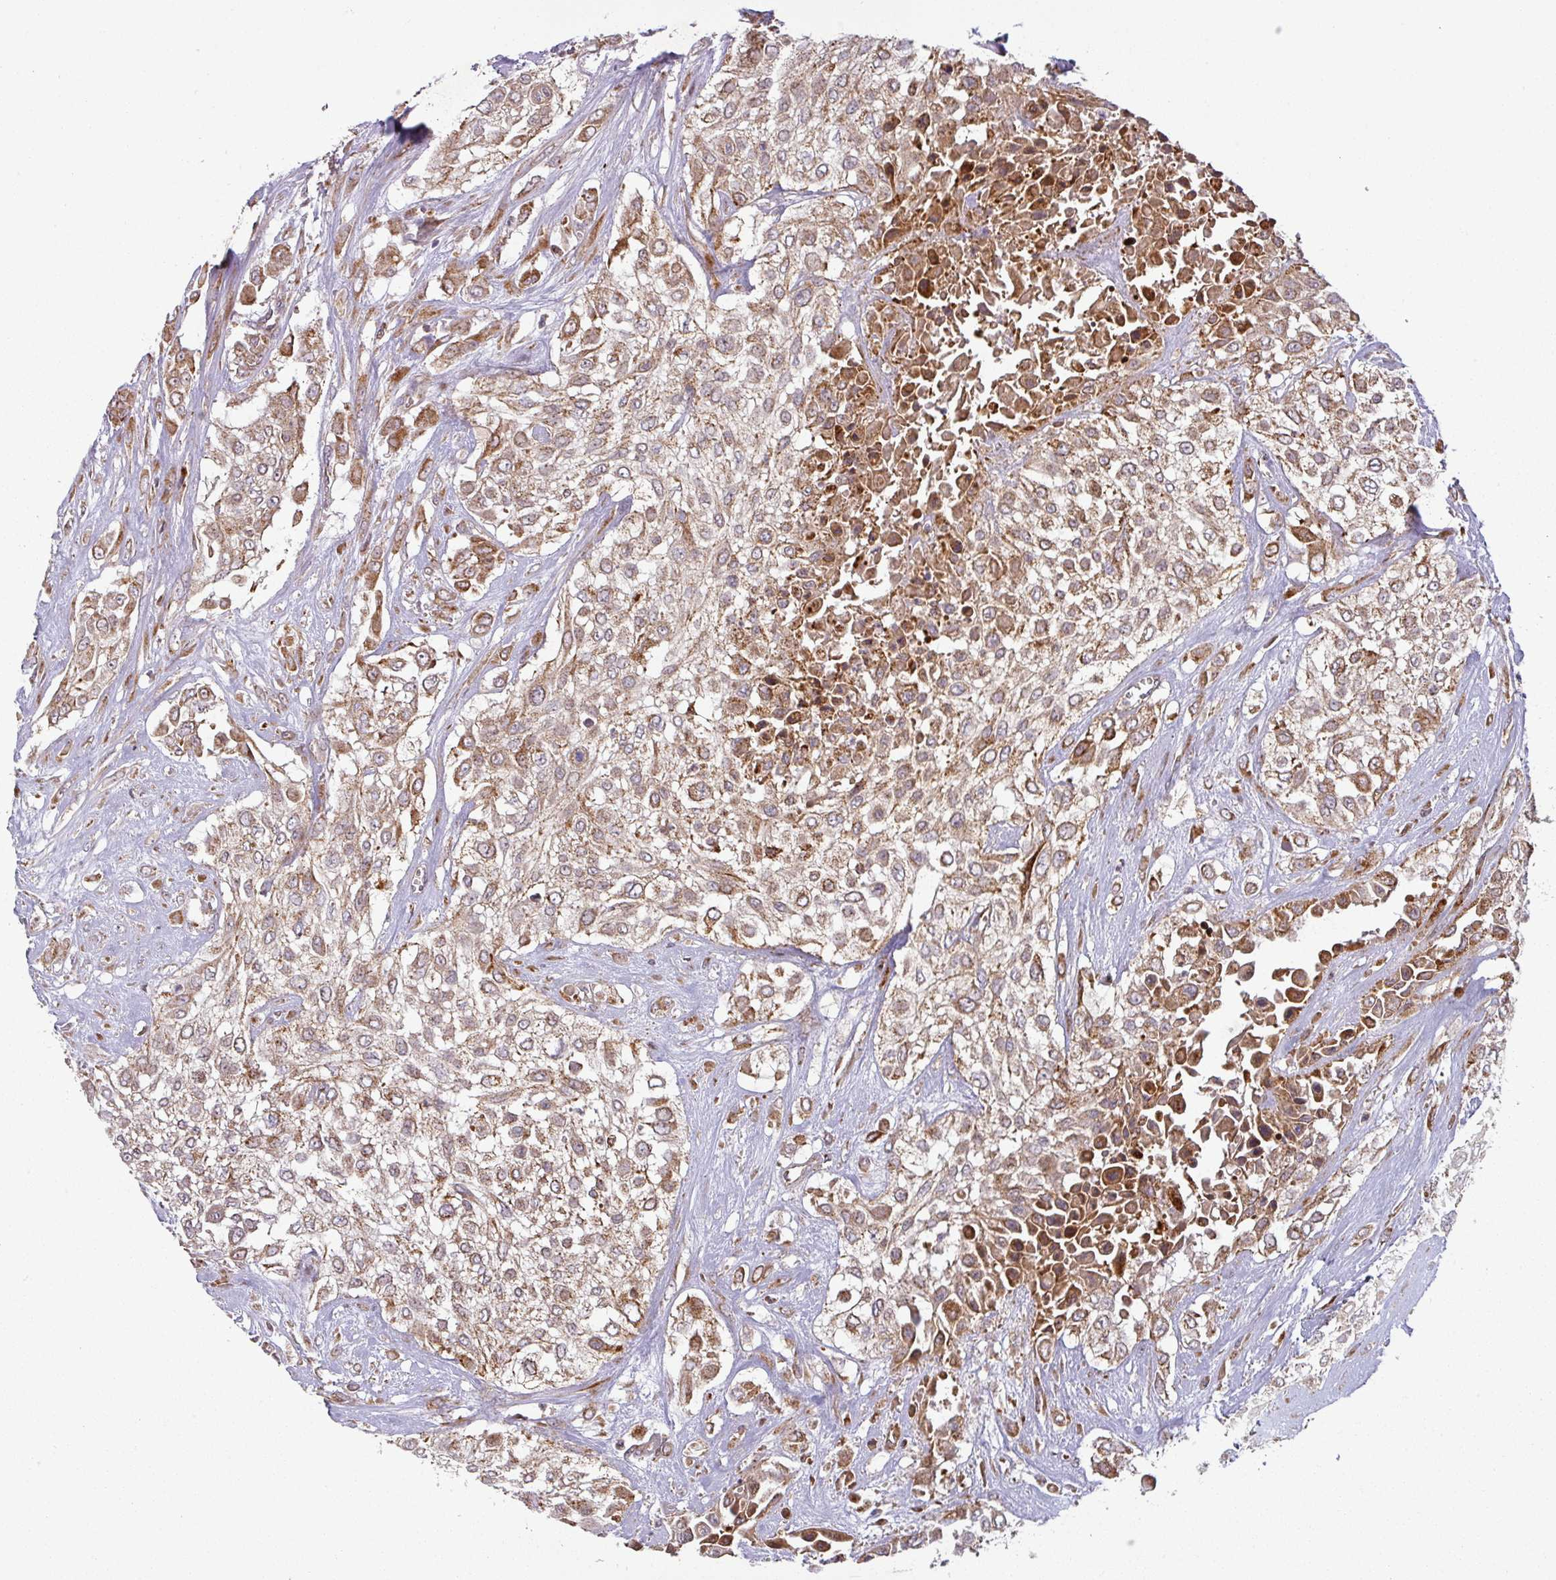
{"staining": {"intensity": "moderate", "quantity": ">75%", "location": "cytoplasmic/membranous"}, "tissue": "urothelial cancer", "cell_type": "Tumor cells", "image_type": "cancer", "snomed": [{"axis": "morphology", "description": "Urothelial carcinoma, High grade"}, {"axis": "topography", "description": "Urinary bladder"}], "caption": "Human urothelial carcinoma (high-grade) stained for a protein (brown) shows moderate cytoplasmic/membranous positive positivity in about >75% of tumor cells.", "gene": "GPD2", "patient": {"sex": "male", "age": 57}}